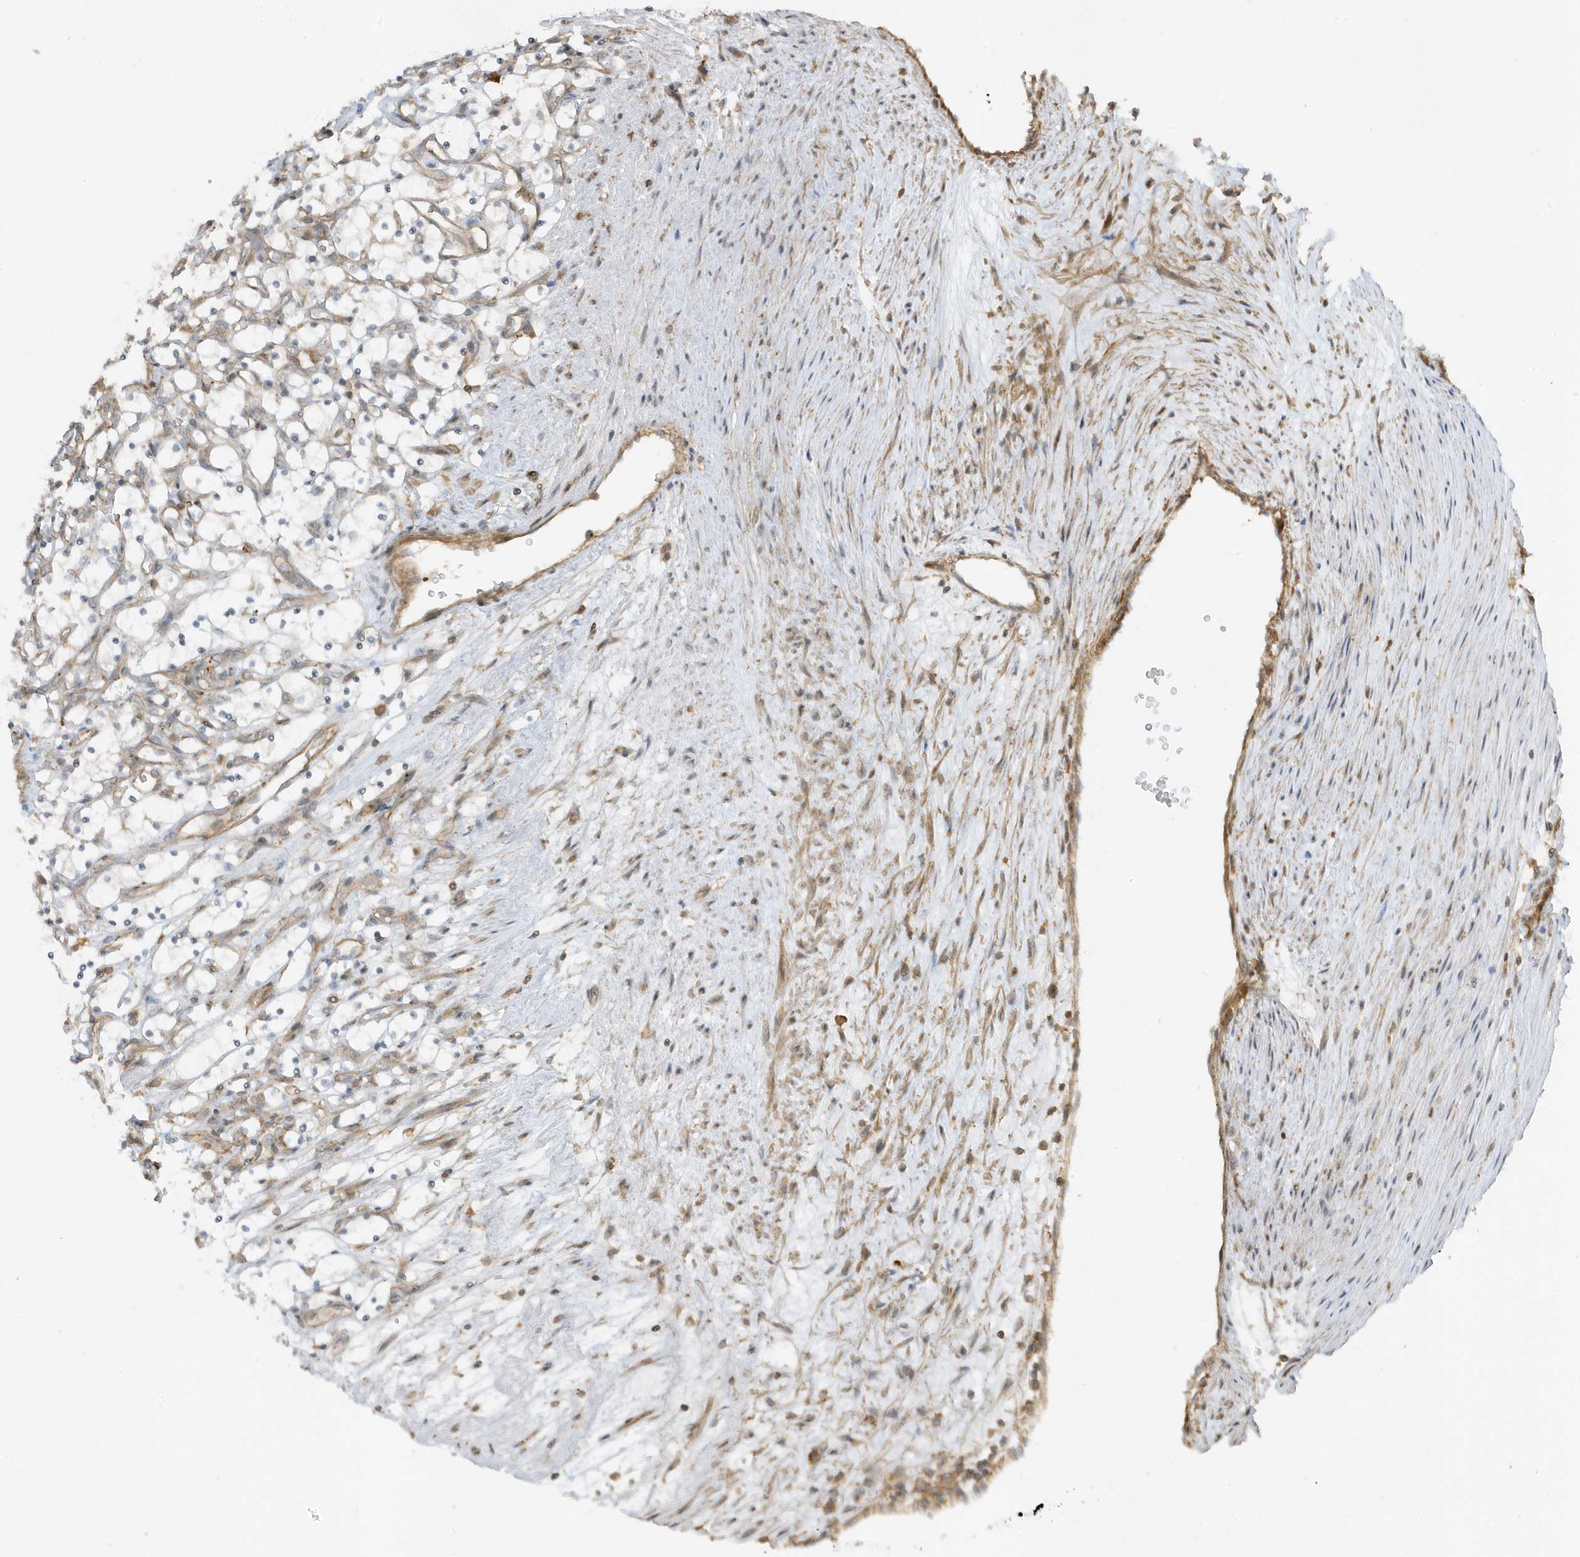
{"staining": {"intensity": "negative", "quantity": "none", "location": "none"}, "tissue": "renal cancer", "cell_type": "Tumor cells", "image_type": "cancer", "snomed": [{"axis": "morphology", "description": "Adenocarcinoma, NOS"}, {"axis": "topography", "description": "Kidney"}], "caption": "There is no significant staining in tumor cells of renal adenocarcinoma.", "gene": "ZBTB8A", "patient": {"sex": "female", "age": 69}}